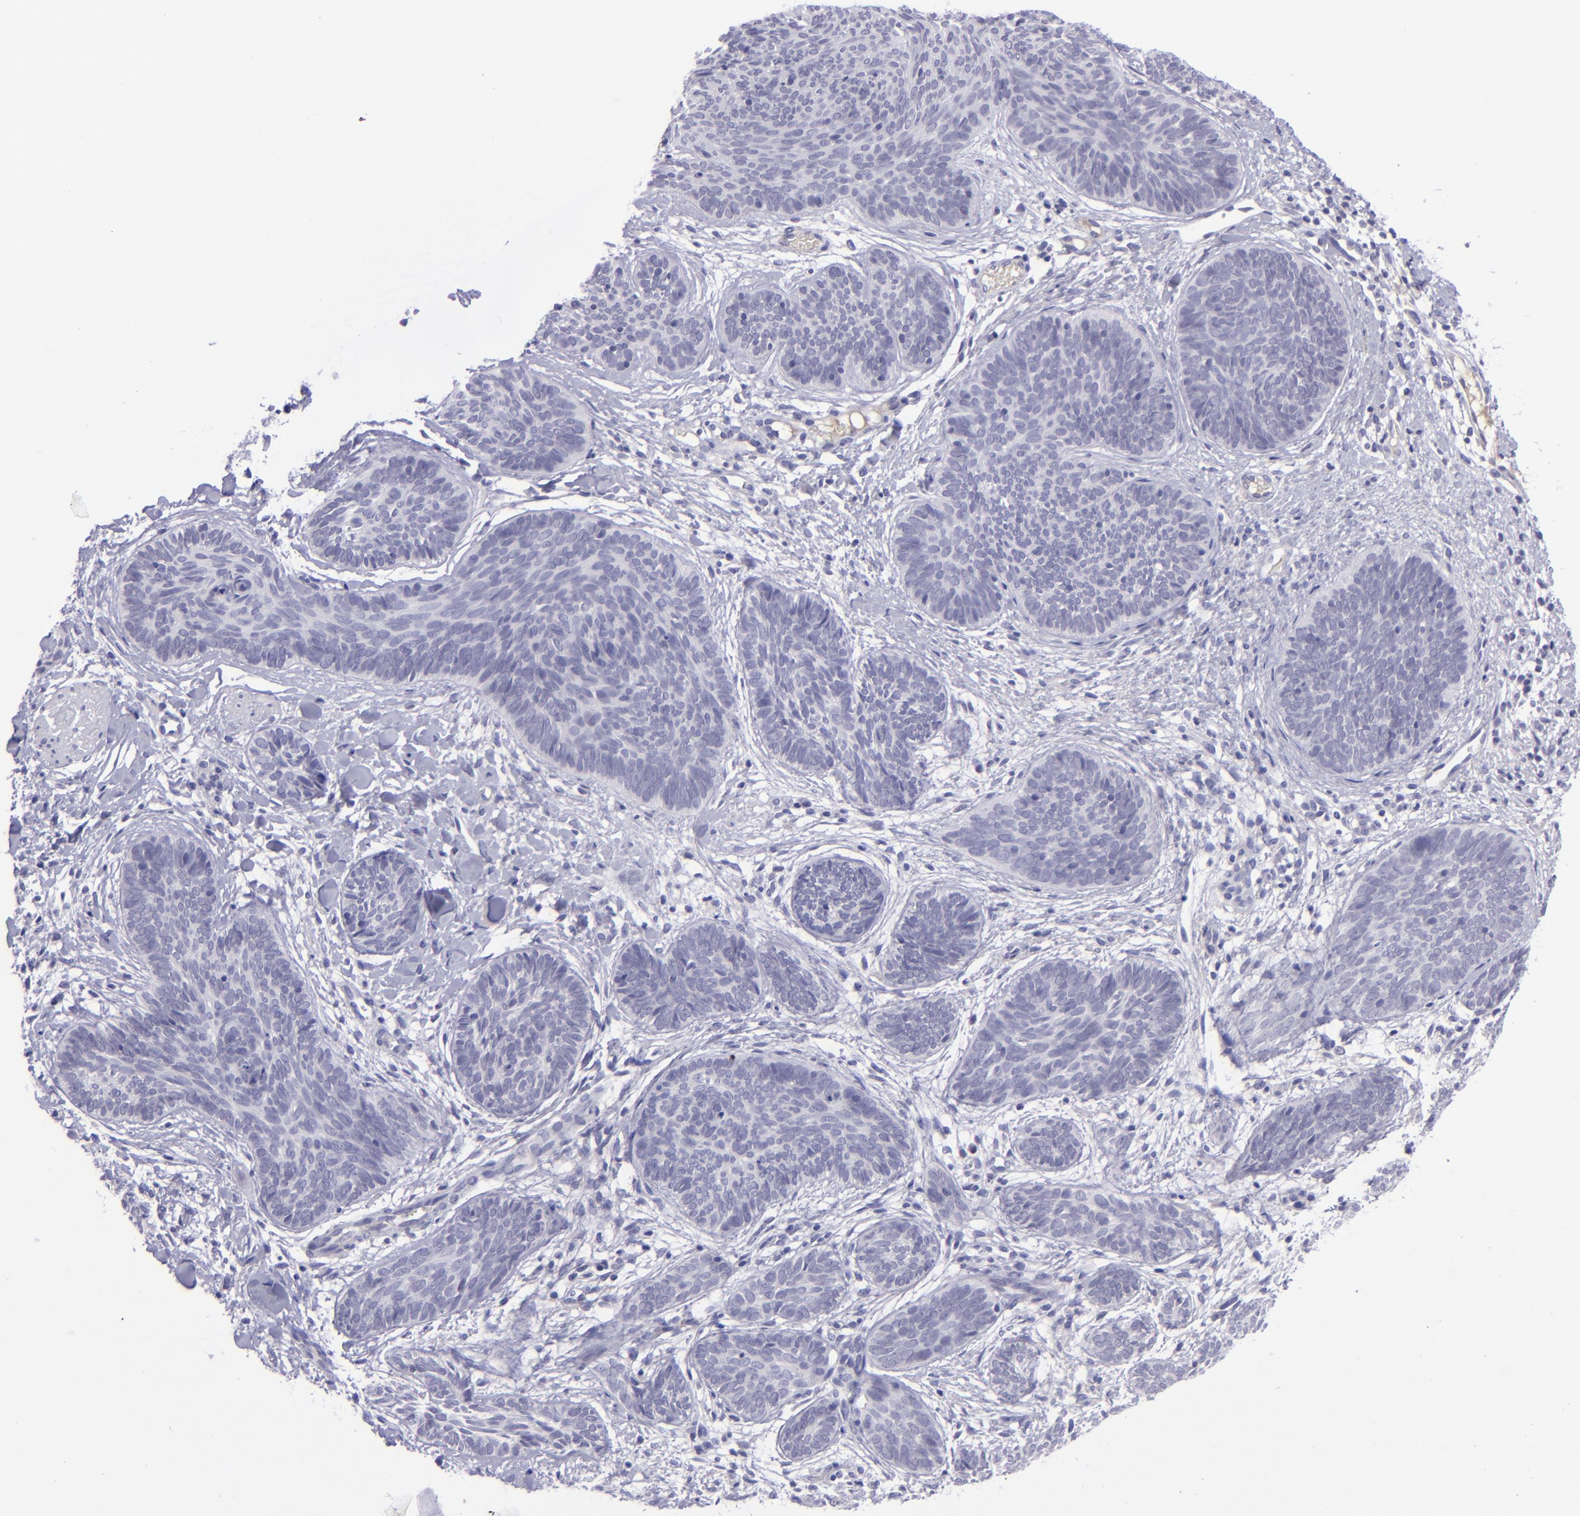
{"staining": {"intensity": "negative", "quantity": "none", "location": "none"}, "tissue": "skin cancer", "cell_type": "Tumor cells", "image_type": "cancer", "snomed": [{"axis": "morphology", "description": "Basal cell carcinoma"}, {"axis": "topography", "description": "Skin"}], "caption": "A high-resolution histopathology image shows IHC staining of basal cell carcinoma (skin), which displays no significant expression in tumor cells. The staining is performed using DAB (3,3'-diaminobenzidine) brown chromogen with nuclei counter-stained in using hematoxylin.", "gene": "POU2F2", "patient": {"sex": "female", "age": 81}}